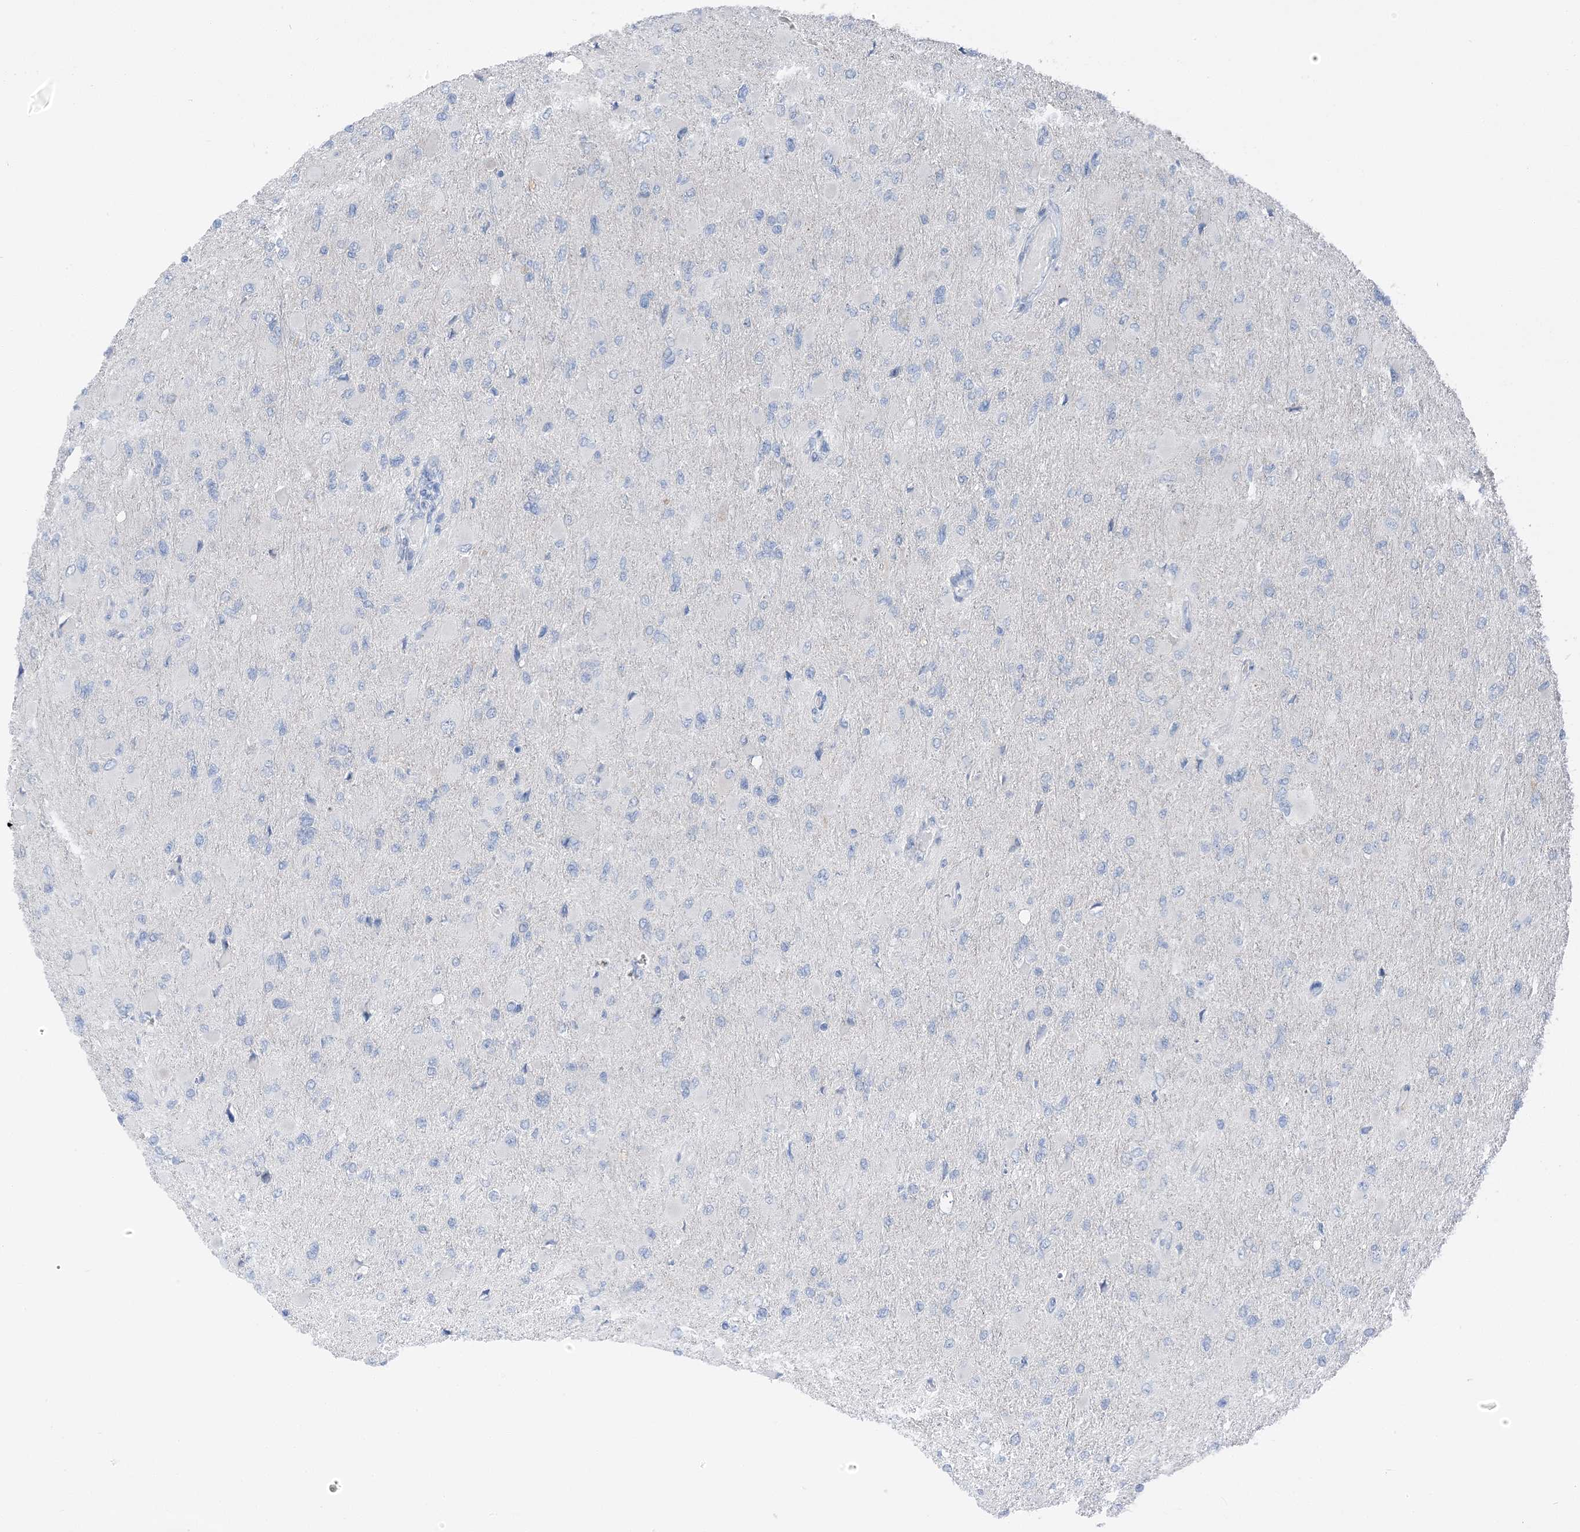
{"staining": {"intensity": "negative", "quantity": "none", "location": "none"}, "tissue": "glioma", "cell_type": "Tumor cells", "image_type": "cancer", "snomed": [{"axis": "morphology", "description": "Glioma, malignant, High grade"}, {"axis": "topography", "description": "Cerebral cortex"}], "caption": "Tumor cells are negative for brown protein staining in high-grade glioma (malignant).", "gene": "NCOA7", "patient": {"sex": "female", "age": 36}}